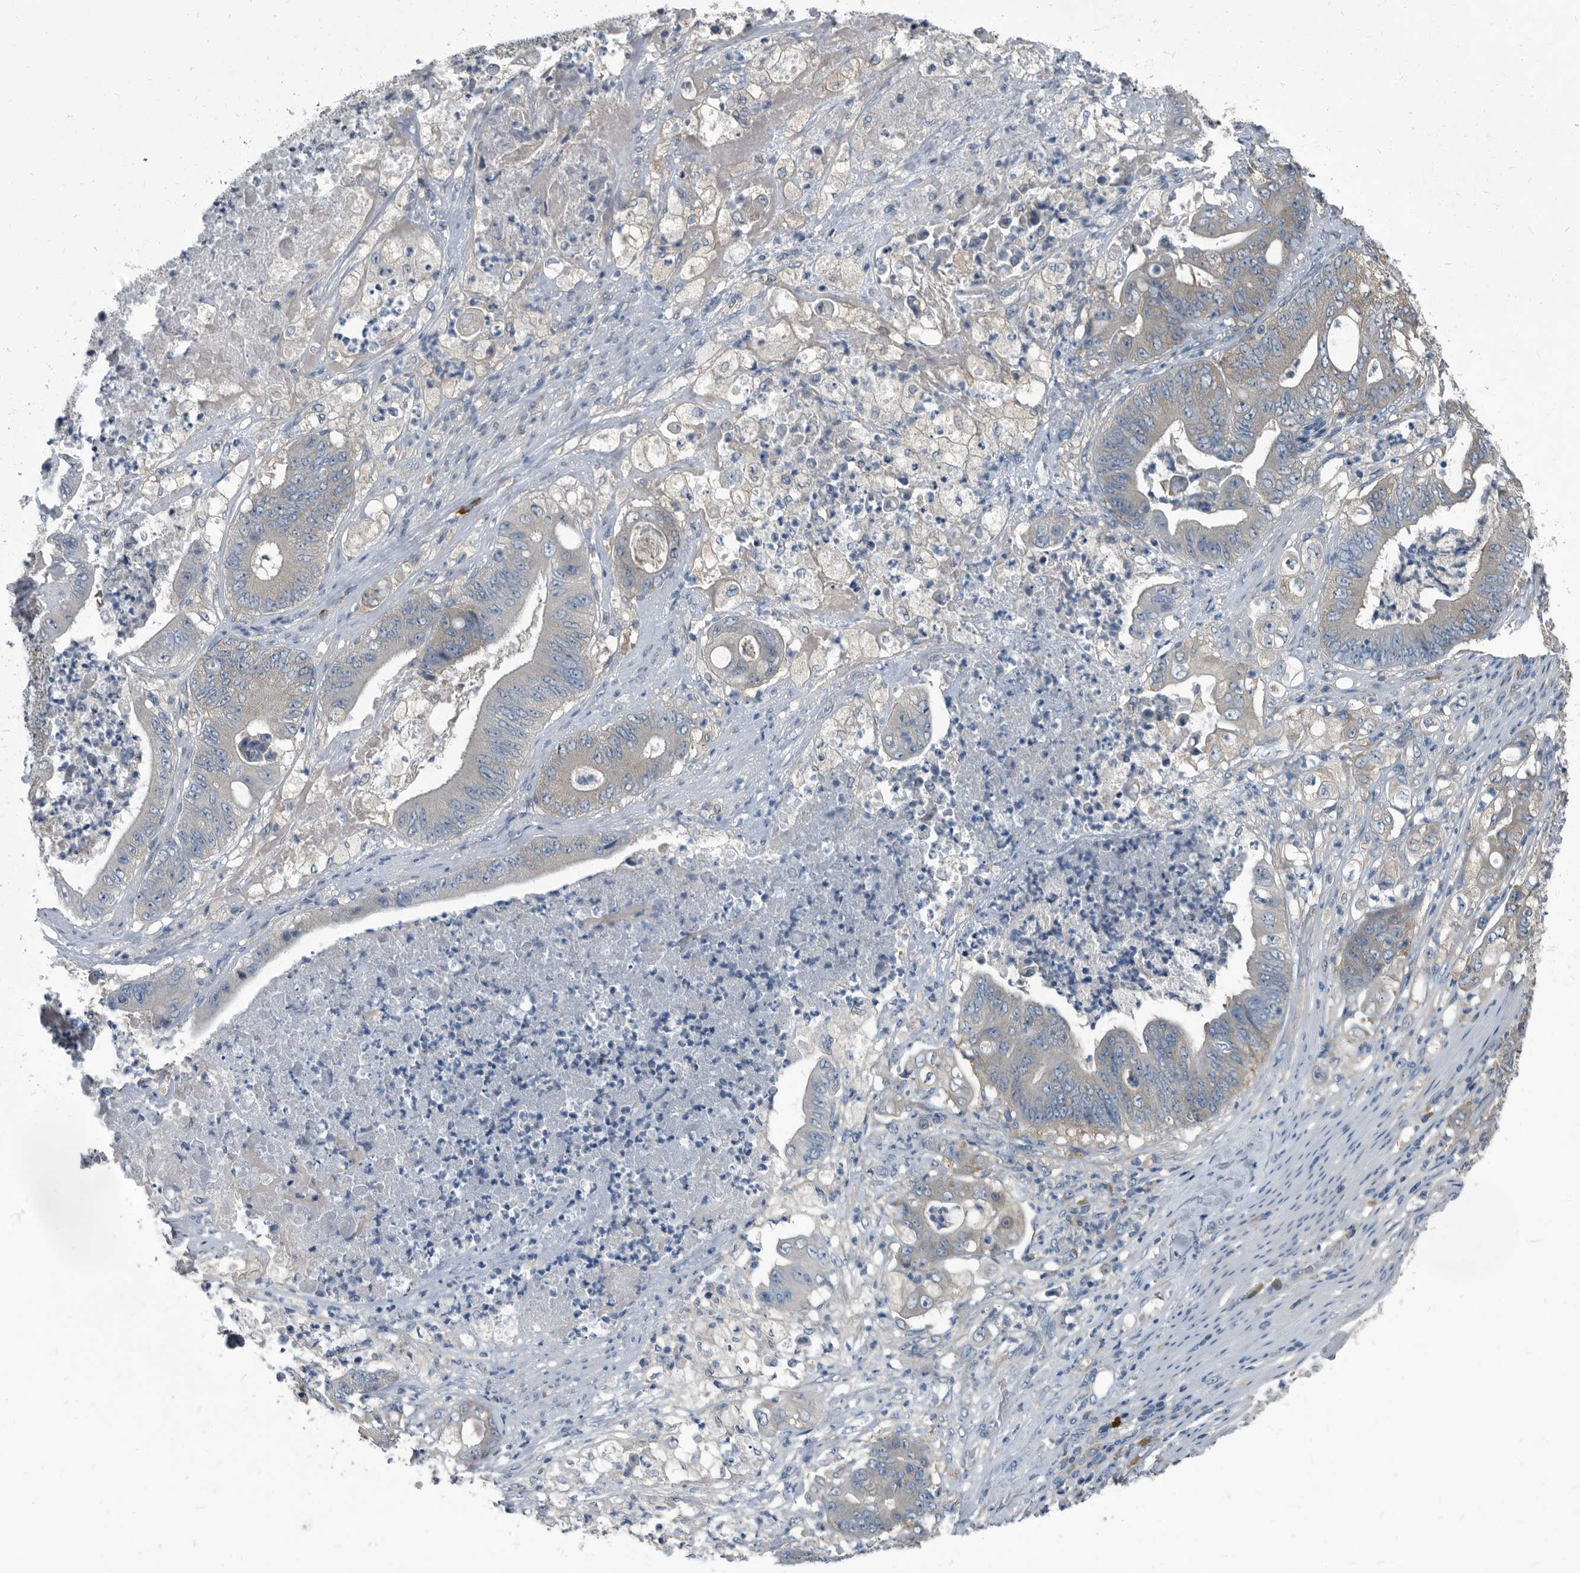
{"staining": {"intensity": "negative", "quantity": "none", "location": "none"}, "tissue": "stomach cancer", "cell_type": "Tumor cells", "image_type": "cancer", "snomed": [{"axis": "morphology", "description": "Adenocarcinoma, NOS"}, {"axis": "topography", "description": "Stomach"}], "caption": "Immunohistochemistry of human stomach adenocarcinoma demonstrates no expression in tumor cells.", "gene": "CDV3", "patient": {"sex": "female", "age": 73}}